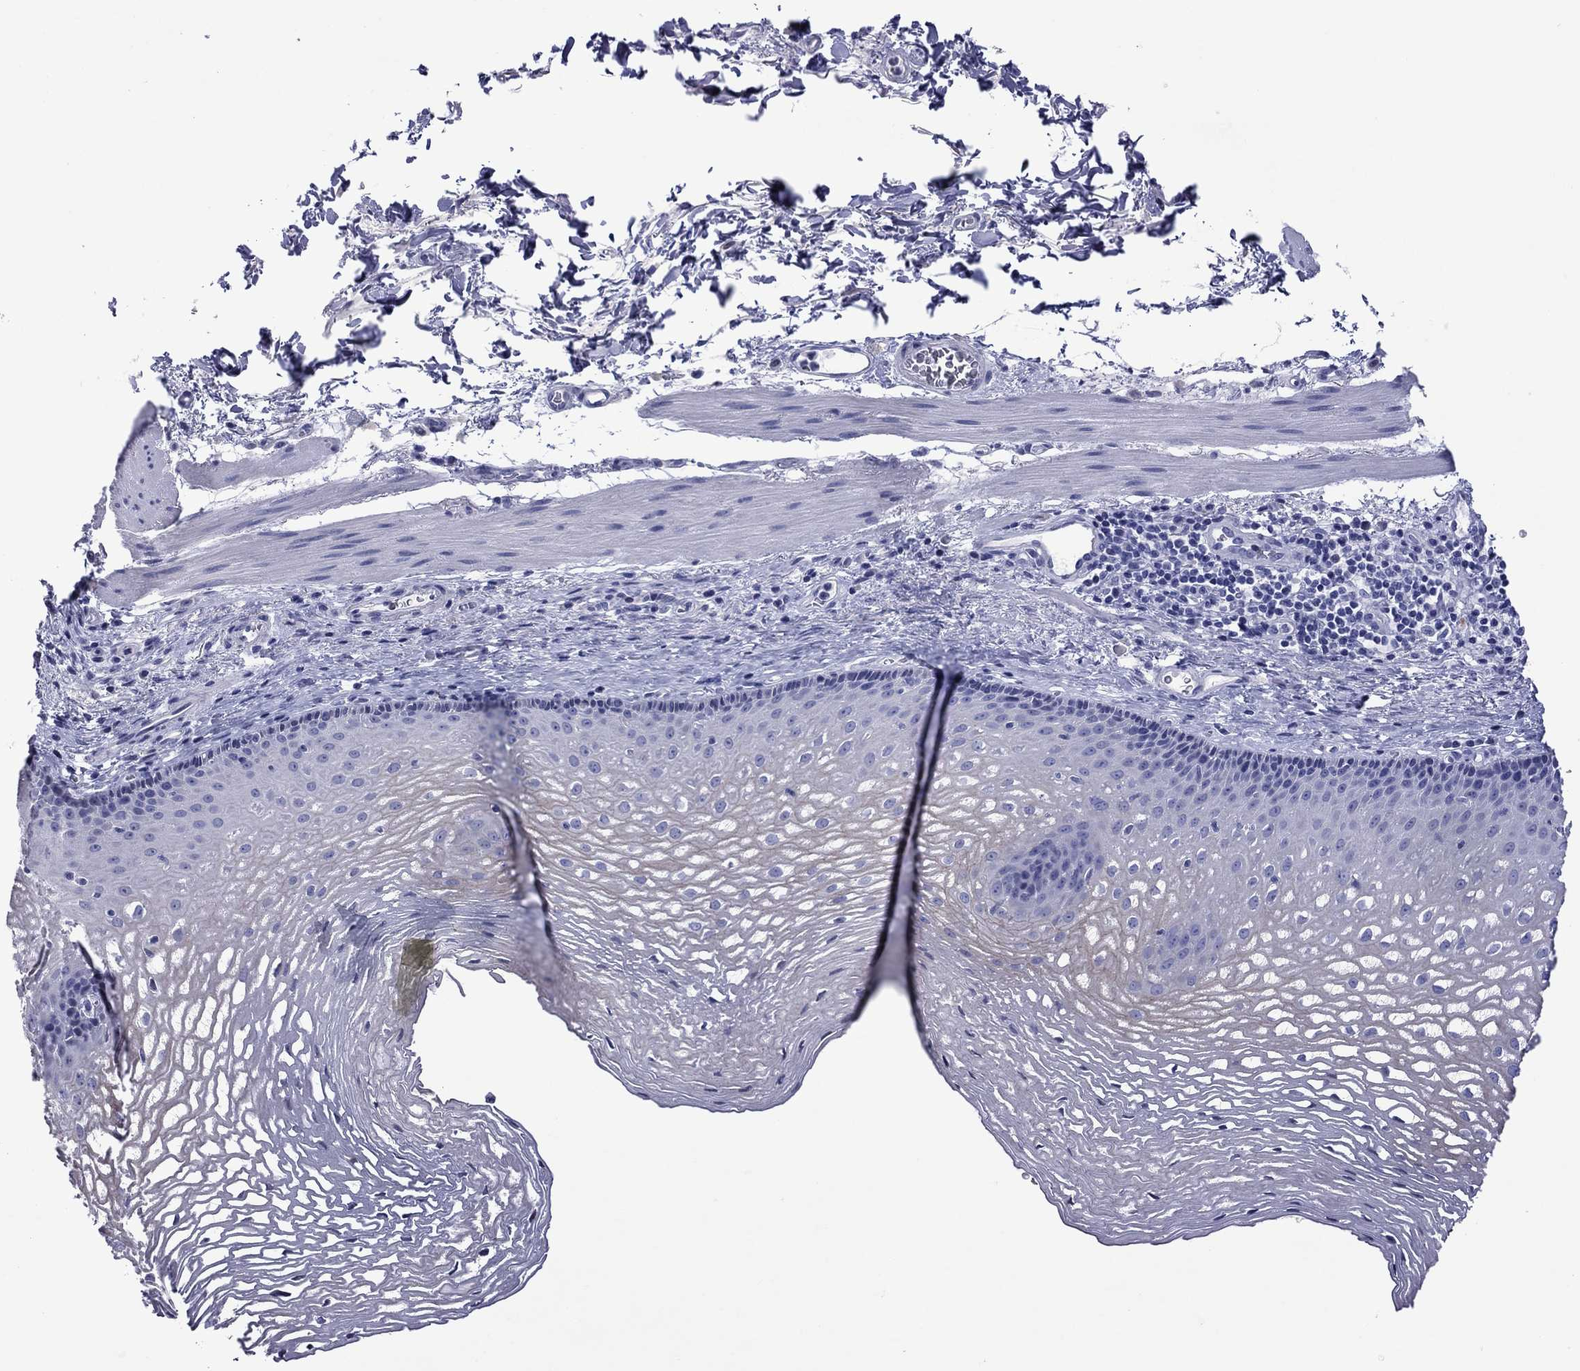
{"staining": {"intensity": "negative", "quantity": "none", "location": "none"}, "tissue": "esophagus", "cell_type": "Squamous epithelial cells", "image_type": "normal", "snomed": [{"axis": "morphology", "description": "Normal tissue, NOS"}, {"axis": "topography", "description": "Esophagus"}], "caption": "IHC micrograph of benign esophagus: human esophagus stained with DAB reveals no significant protein expression in squamous epithelial cells.", "gene": "PIWIL1", "patient": {"sex": "male", "age": 76}}